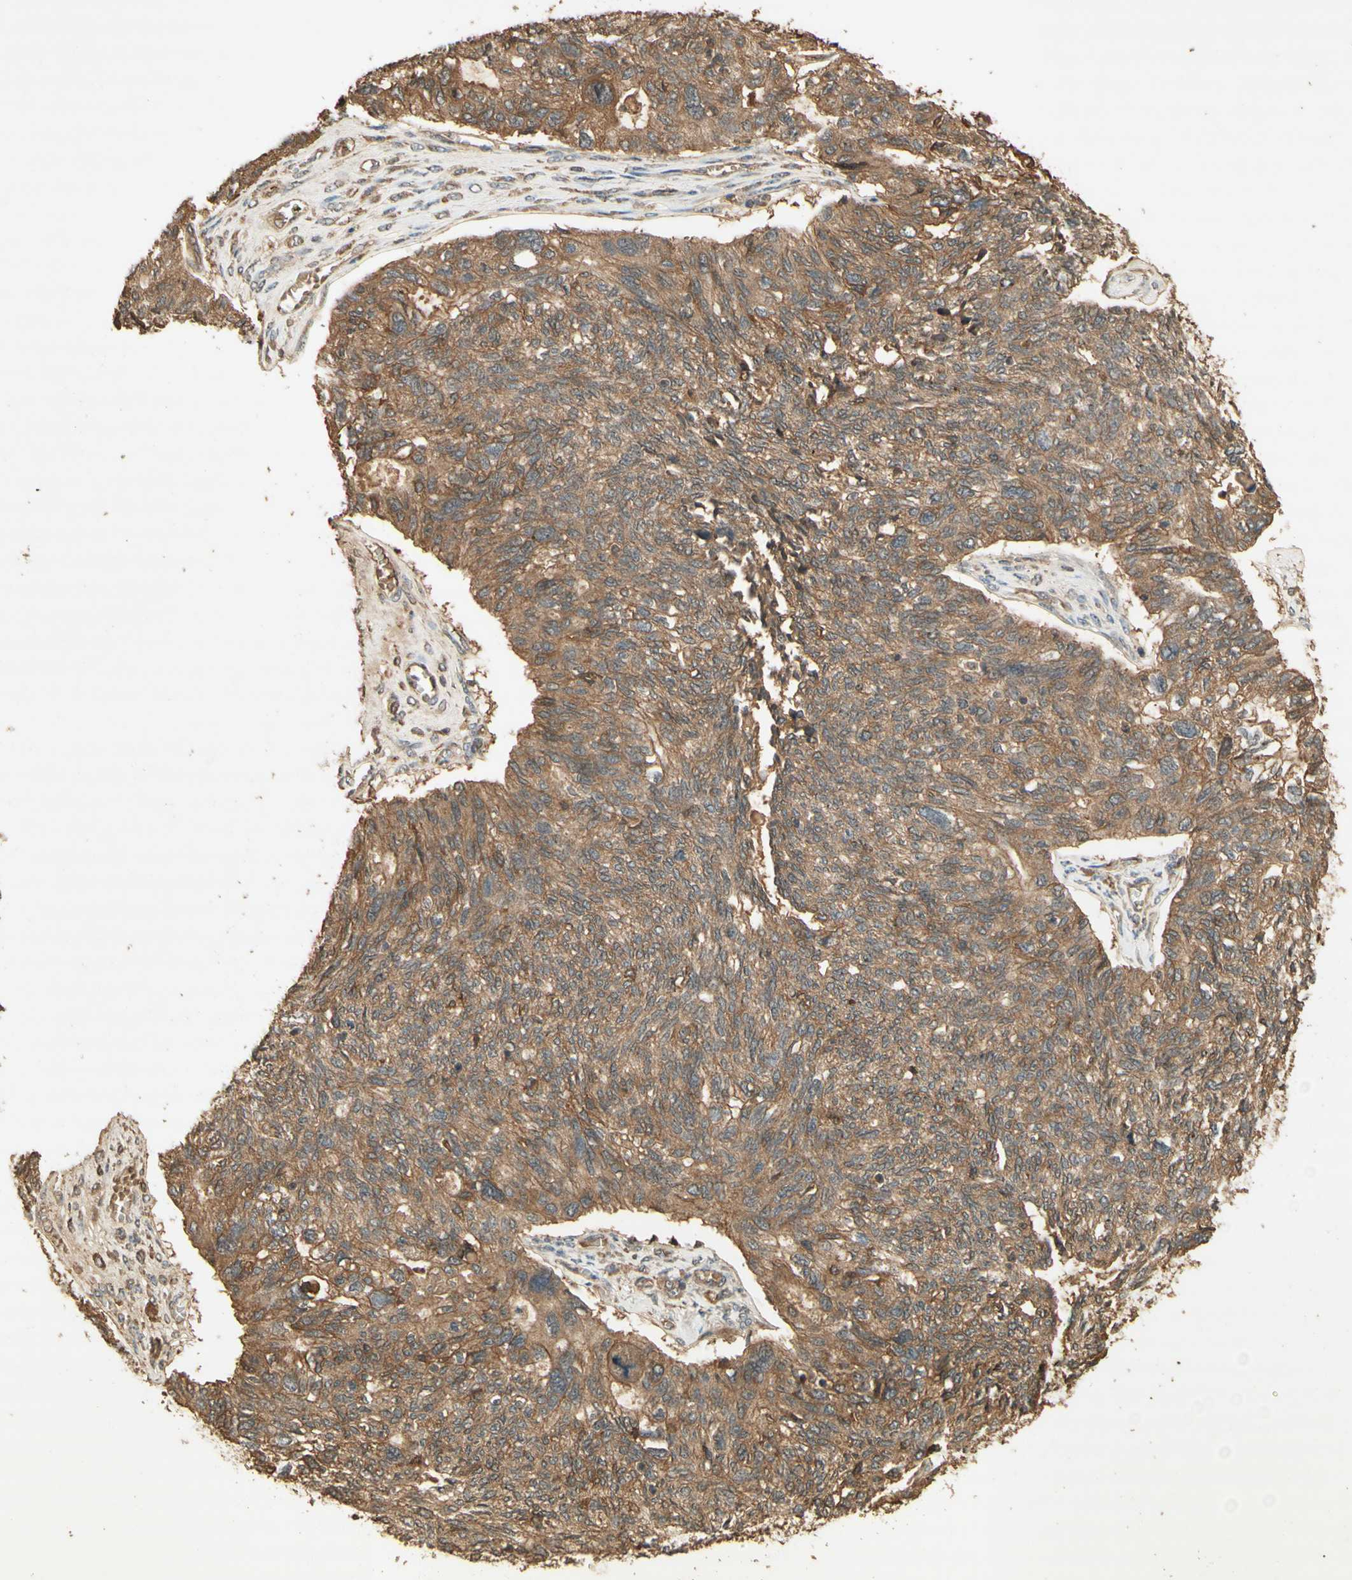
{"staining": {"intensity": "moderate", "quantity": ">75%", "location": "cytoplasmic/membranous"}, "tissue": "ovarian cancer", "cell_type": "Tumor cells", "image_type": "cancer", "snomed": [{"axis": "morphology", "description": "Cystadenocarcinoma, serous, NOS"}, {"axis": "topography", "description": "Ovary"}], "caption": "A histopathology image of human serous cystadenocarcinoma (ovarian) stained for a protein exhibits moderate cytoplasmic/membranous brown staining in tumor cells.", "gene": "SMAD9", "patient": {"sex": "female", "age": 79}}